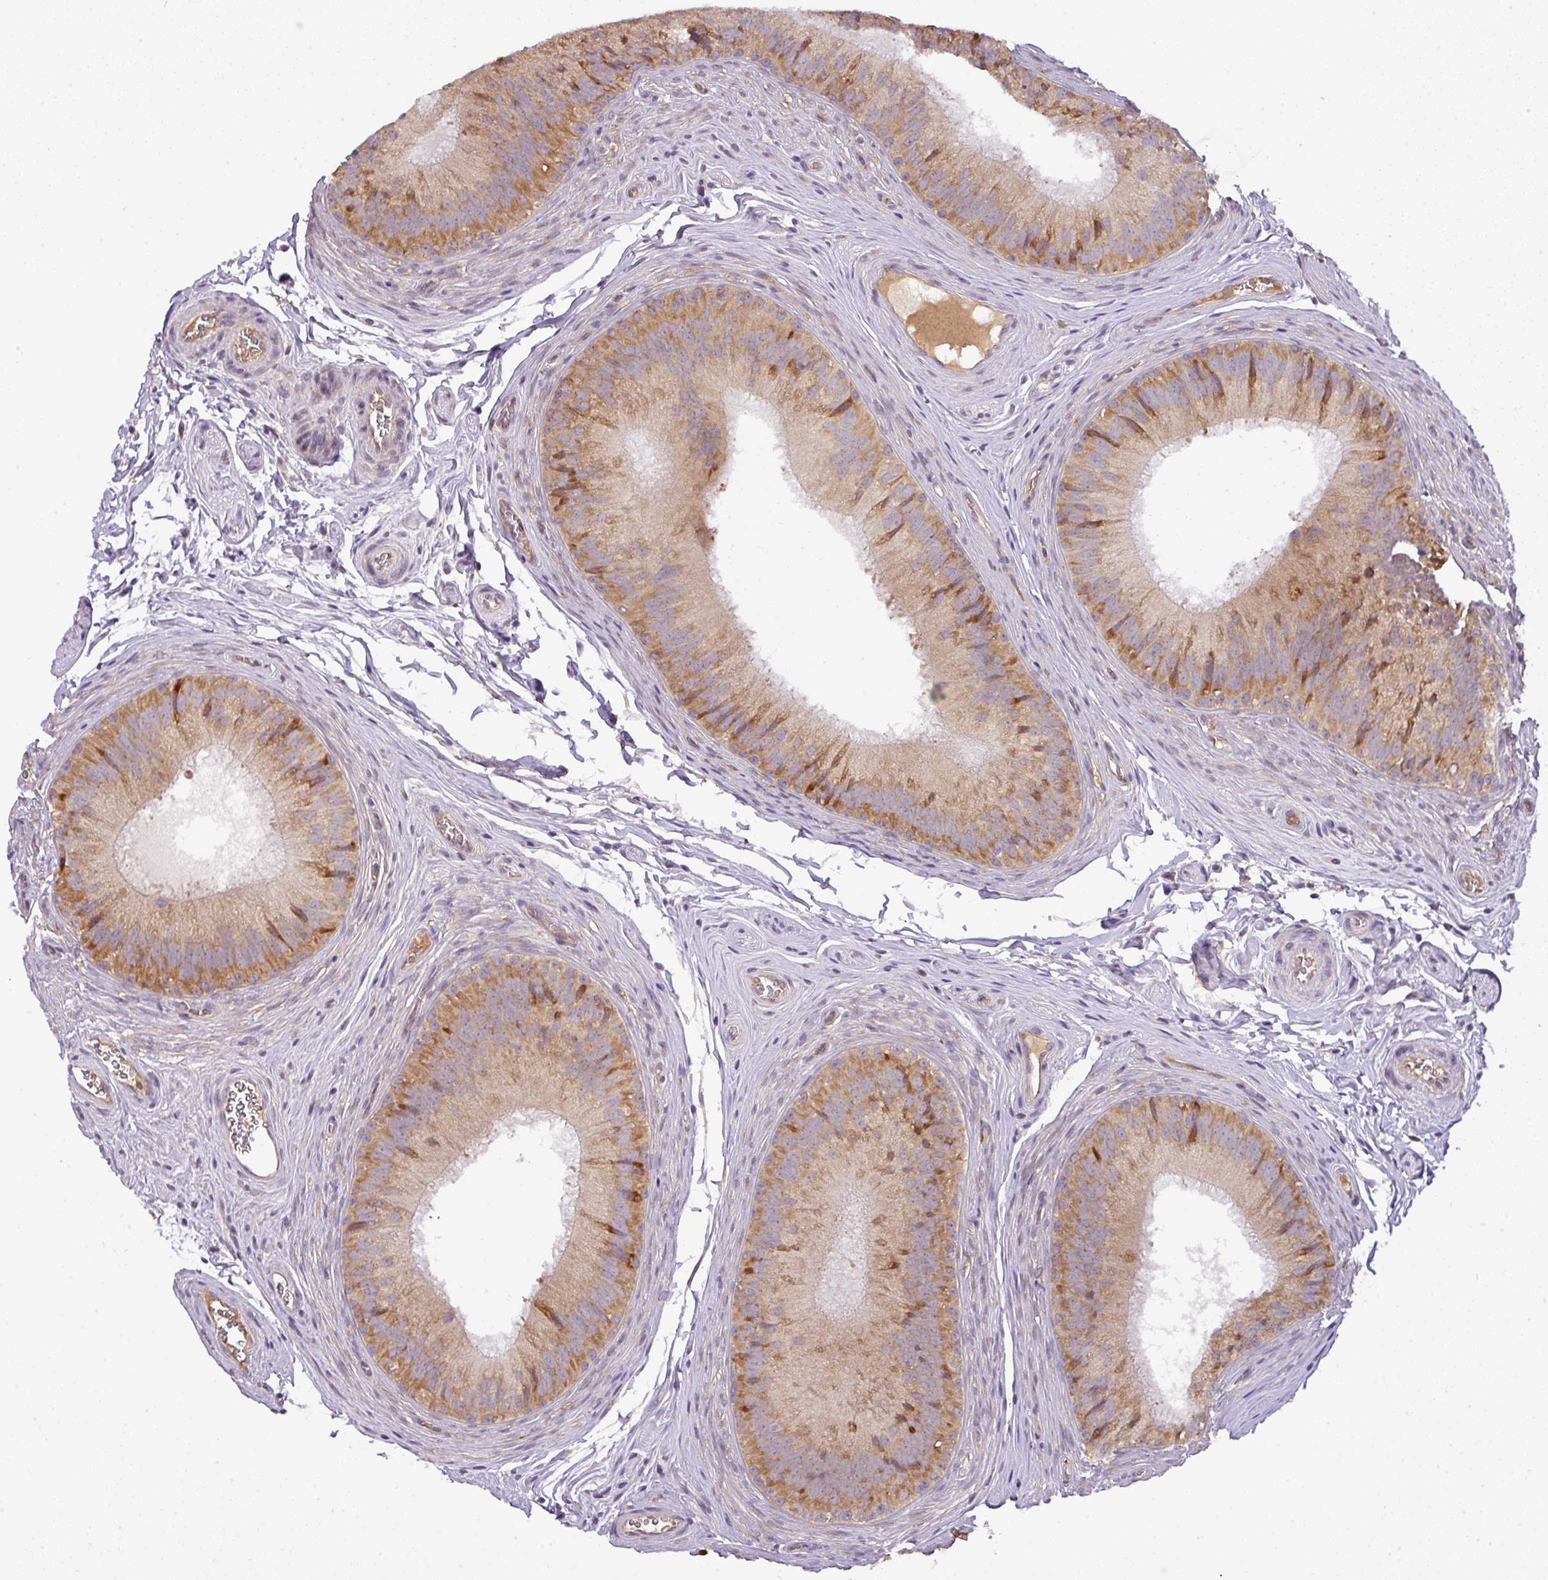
{"staining": {"intensity": "moderate", "quantity": ">75%", "location": "cytoplasmic/membranous"}, "tissue": "epididymis", "cell_type": "Glandular cells", "image_type": "normal", "snomed": [{"axis": "morphology", "description": "Normal tissue, NOS"}, {"axis": "topography", "description": "Epididymis"}], "caption": "Protein positivity by immunohistochemistry demonstrates moderate cytoplasmic/membranous staining in about >75% of glandular cells in benign epididymis.", "gene": "GALP", "patient": {"sex": "male", "age": 24}}